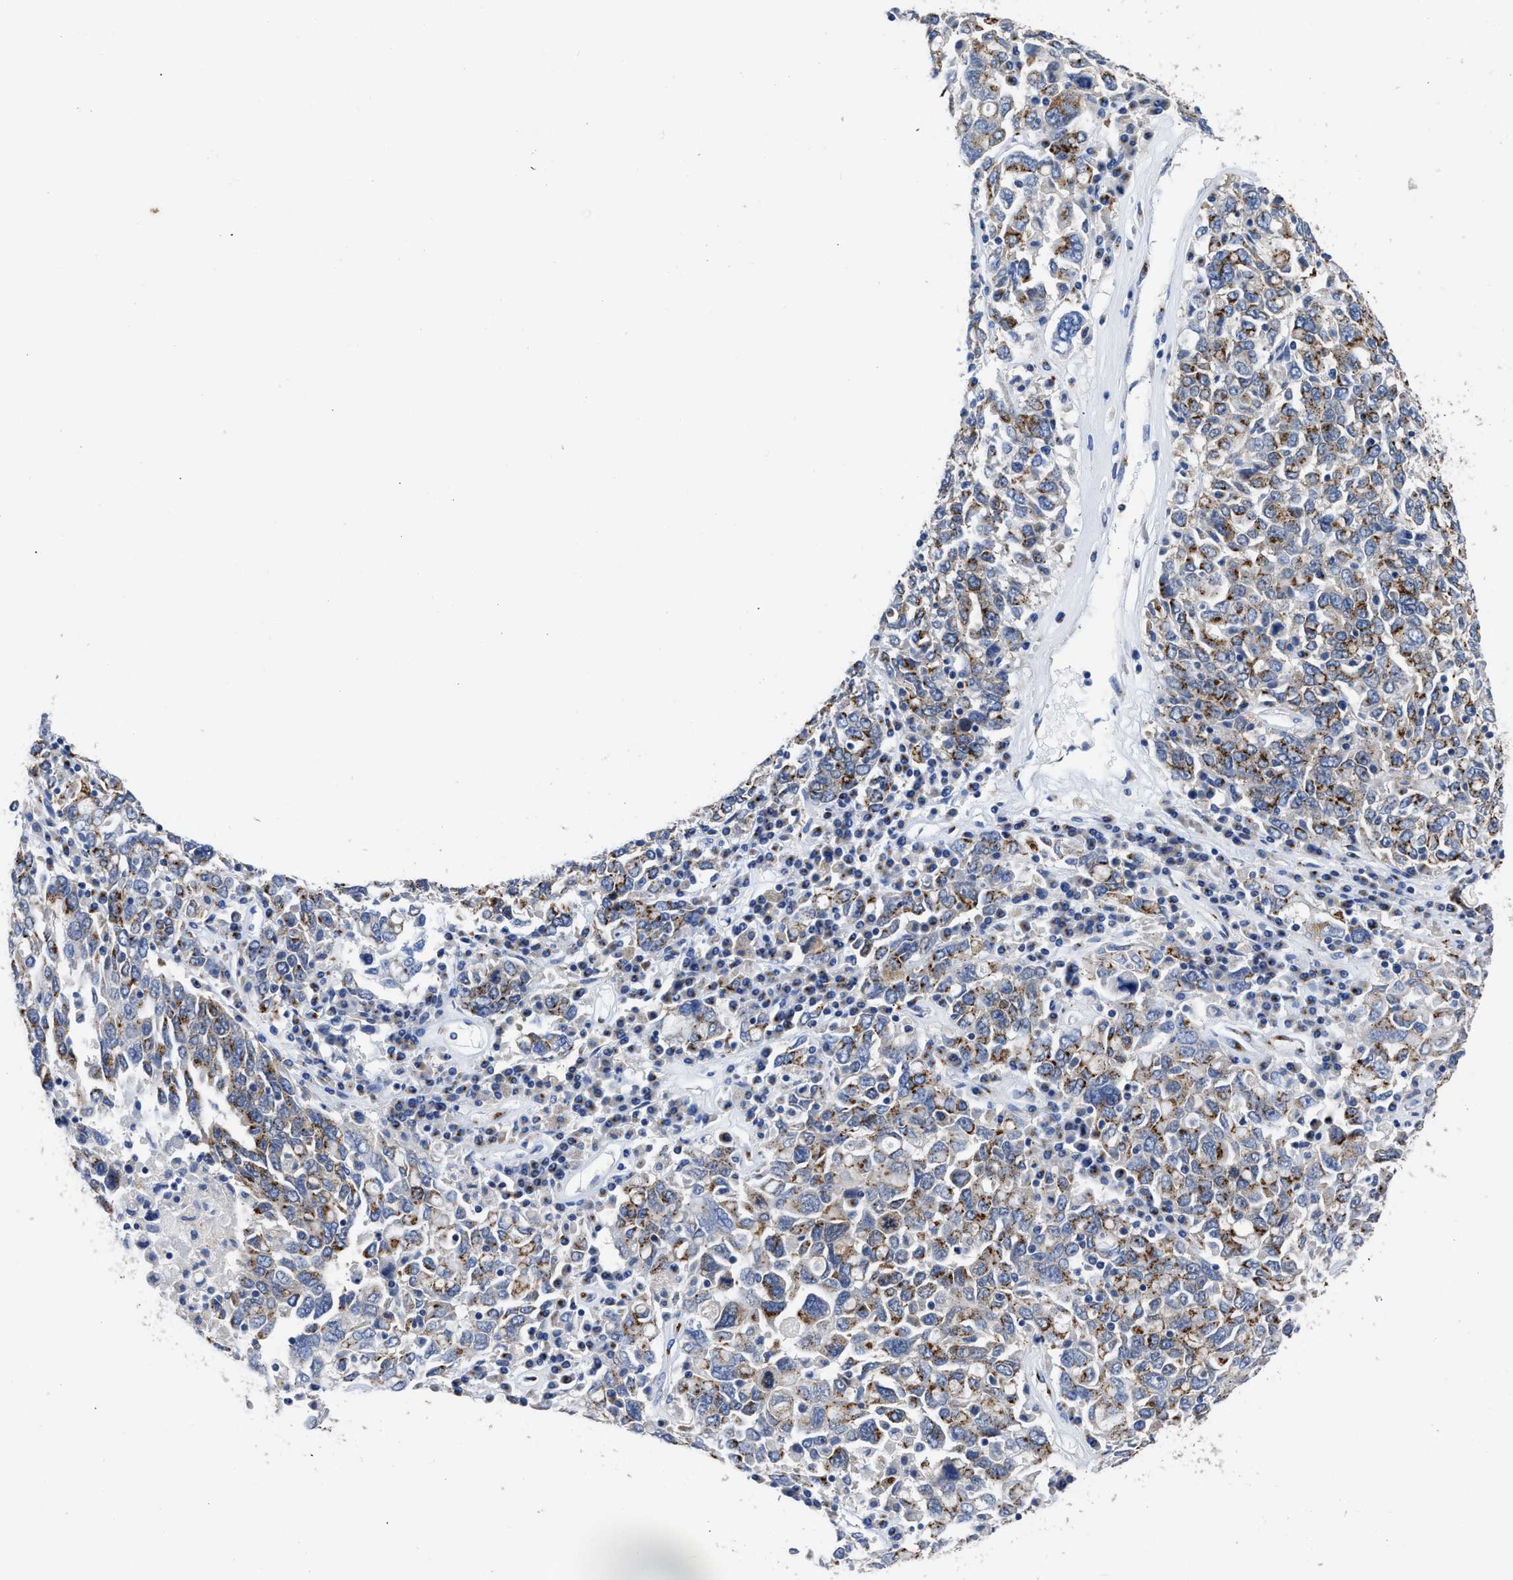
{"staining": {"intensity": "moderate", "quantity": ">75%", "location": "cytoplasmic/membranous"}, "tissue": "ovarian cancer", "cell_type": "Tumor cells", "image_type": "cancer", "snomed": [{"axis": "morphology", "description": "Carcinoma, endometroid"}, {"axis": "topography", "description": "Ovary"}], "caption": "IHC (DAB) staining of human ovarian cancer (endometroid carcinoma) displays moderate cytoplasmic/membranous protein expression in about >75% of tumor cells. Using DAB (brown) and hematoxylin (blue) stains, captured at high magnification using brightfield microscopy.", "gene": "TMEM87A", "patient": {"sex": "female", "age": 62}}